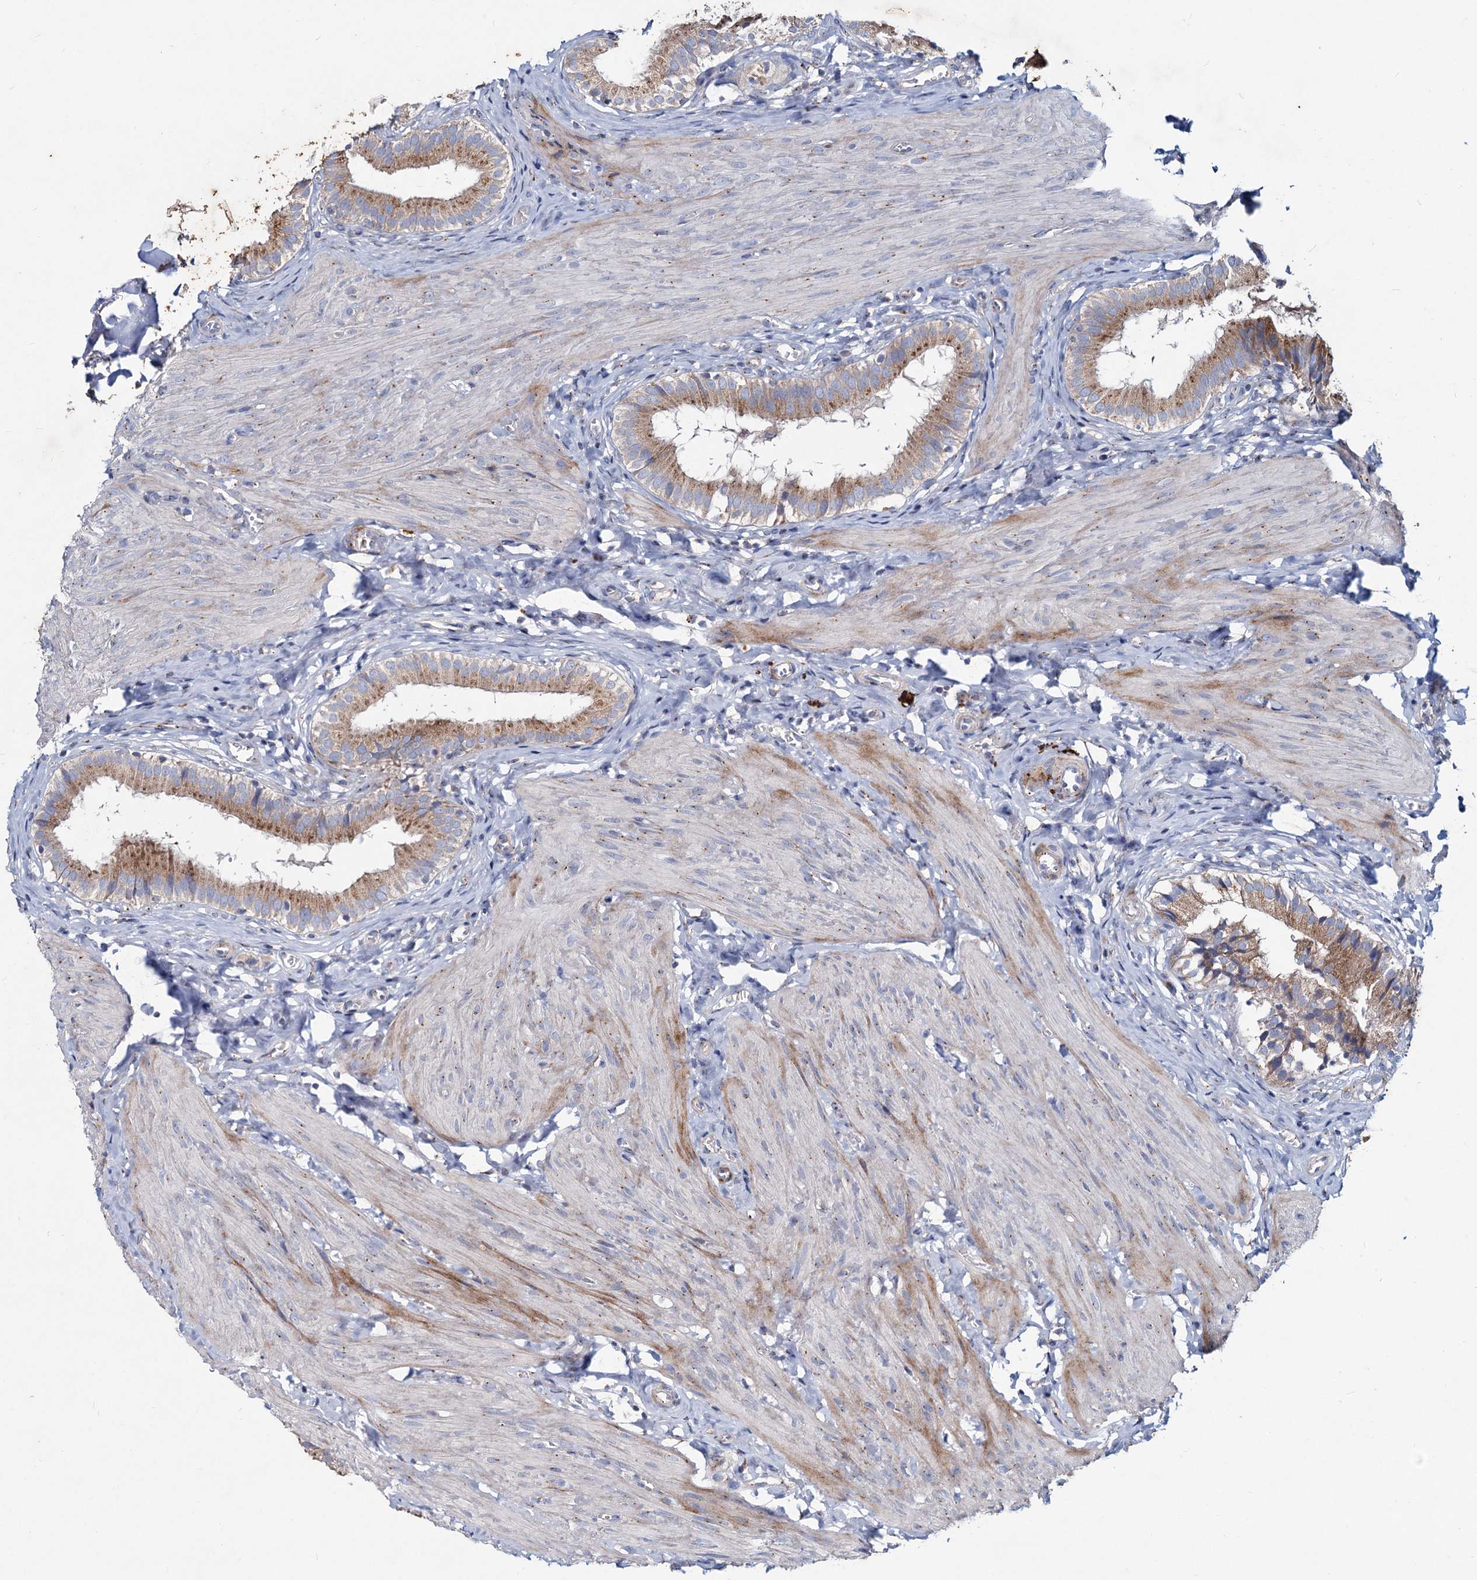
{"staining": {"intensity": "moderate", "quantity": ">75%", "location": "cytoplasmic/membranous"}, "tissue": "gallbladder", "cell_type": "Glandular cells", "image_type": "normal", "snomed": [{"axis": "morphology", "description": "Normal tissue, NOS"}, {"axis": "topography", "description": "Gallbladder"}], "caption": "Glandular cells display moderate cytoplasmic/membranous positivity in about >75% of cells in normal gallbladder. The protein is shown in brown color, while the nuclei are stained blue.", "gene": "AGBL4", "patient": {"sex": "female", "age": 47}}